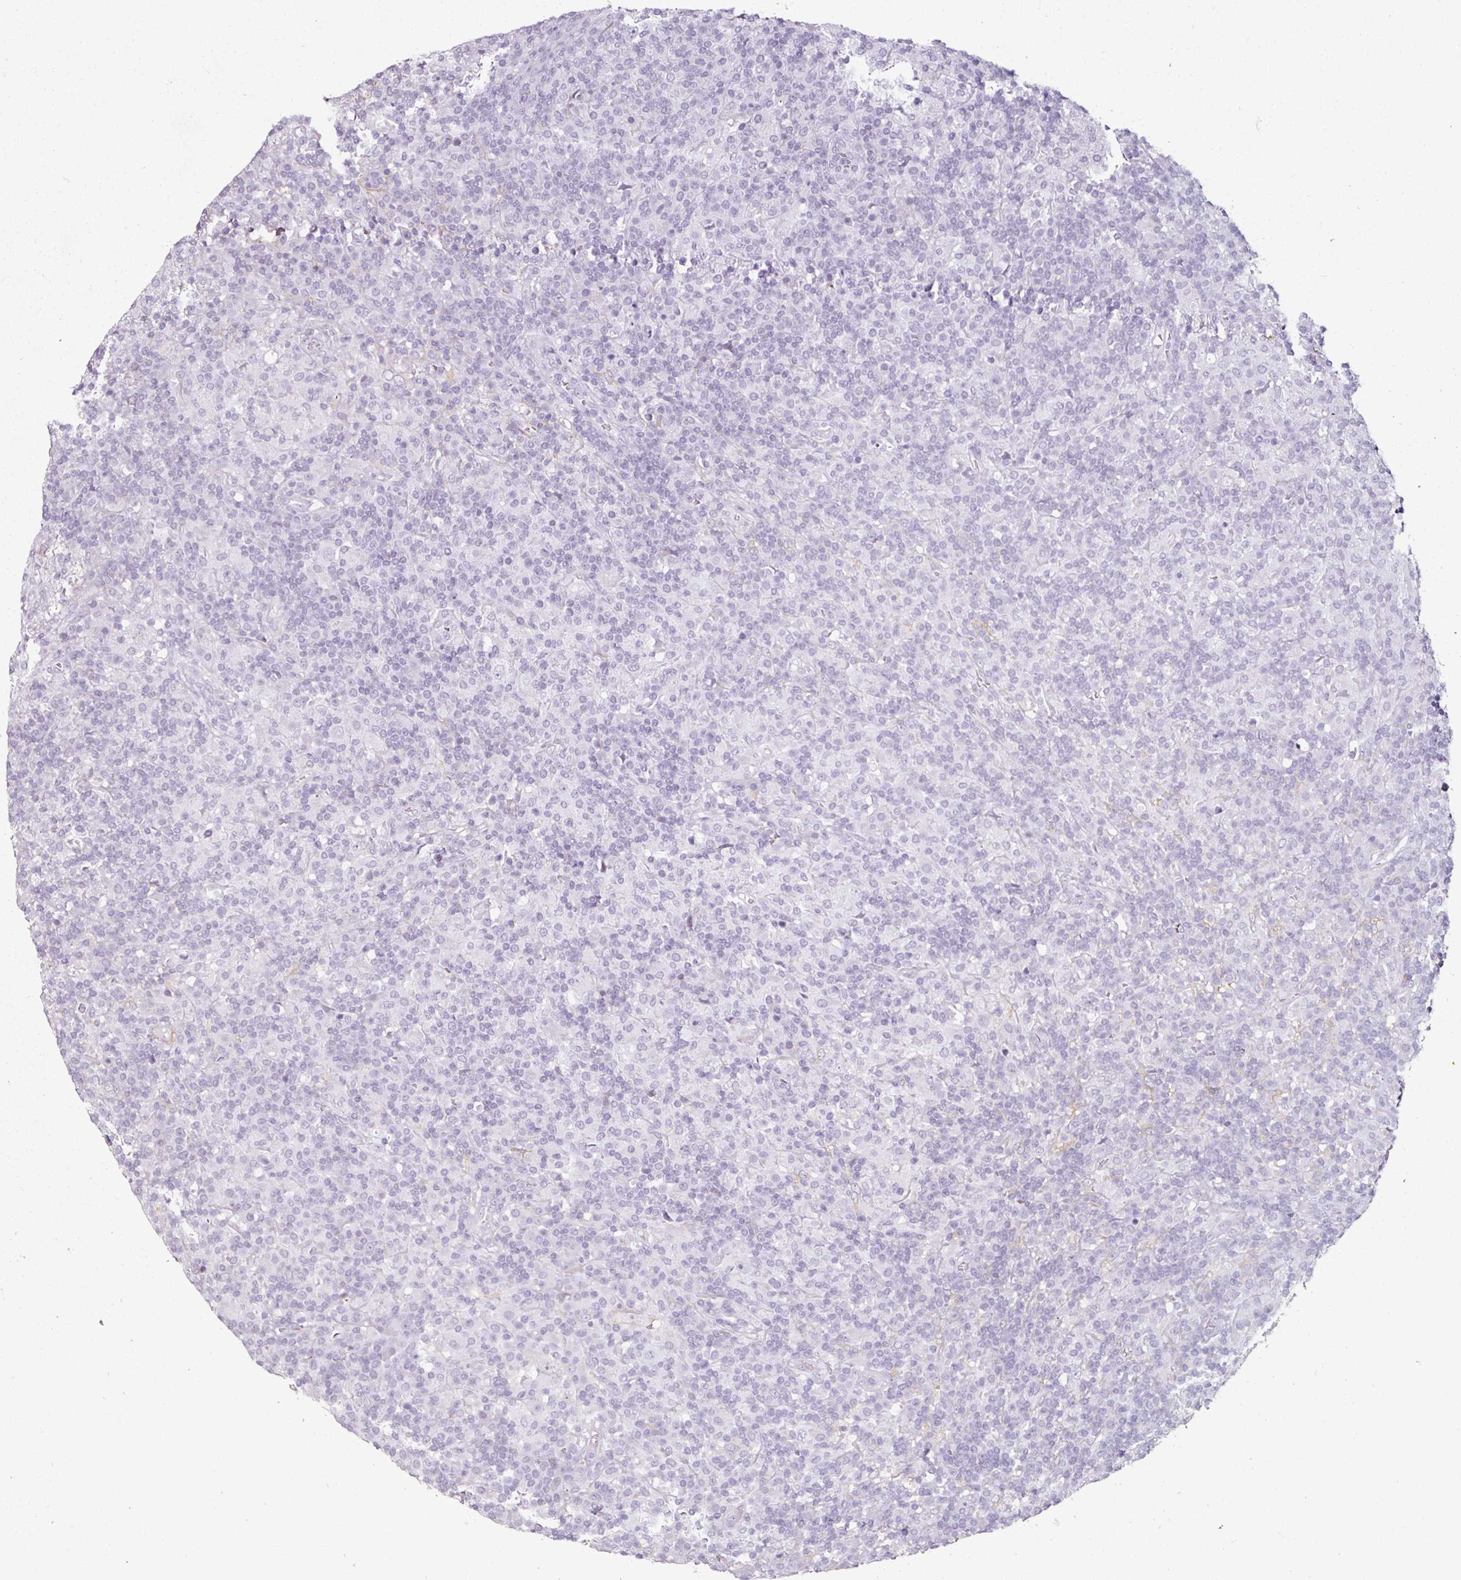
{"staining": {"intensity": "negative", "quantity": "none", "location": "none"}, "tissue": "lymphoma", "cell_type": "Tumor cells", "image_type": "cancer", "snomed": [{"axis": "morphology", "description": "Hodgkin's disease, NOS"}, {"axis": "topography", "description": "Lymph node"}], "caption": "Lymphoma was stained to show a protein in brown. There is no significant positivity in tumor cells.", "gene": "CAP2", "patient": {"sex": "male", "age": 70}}